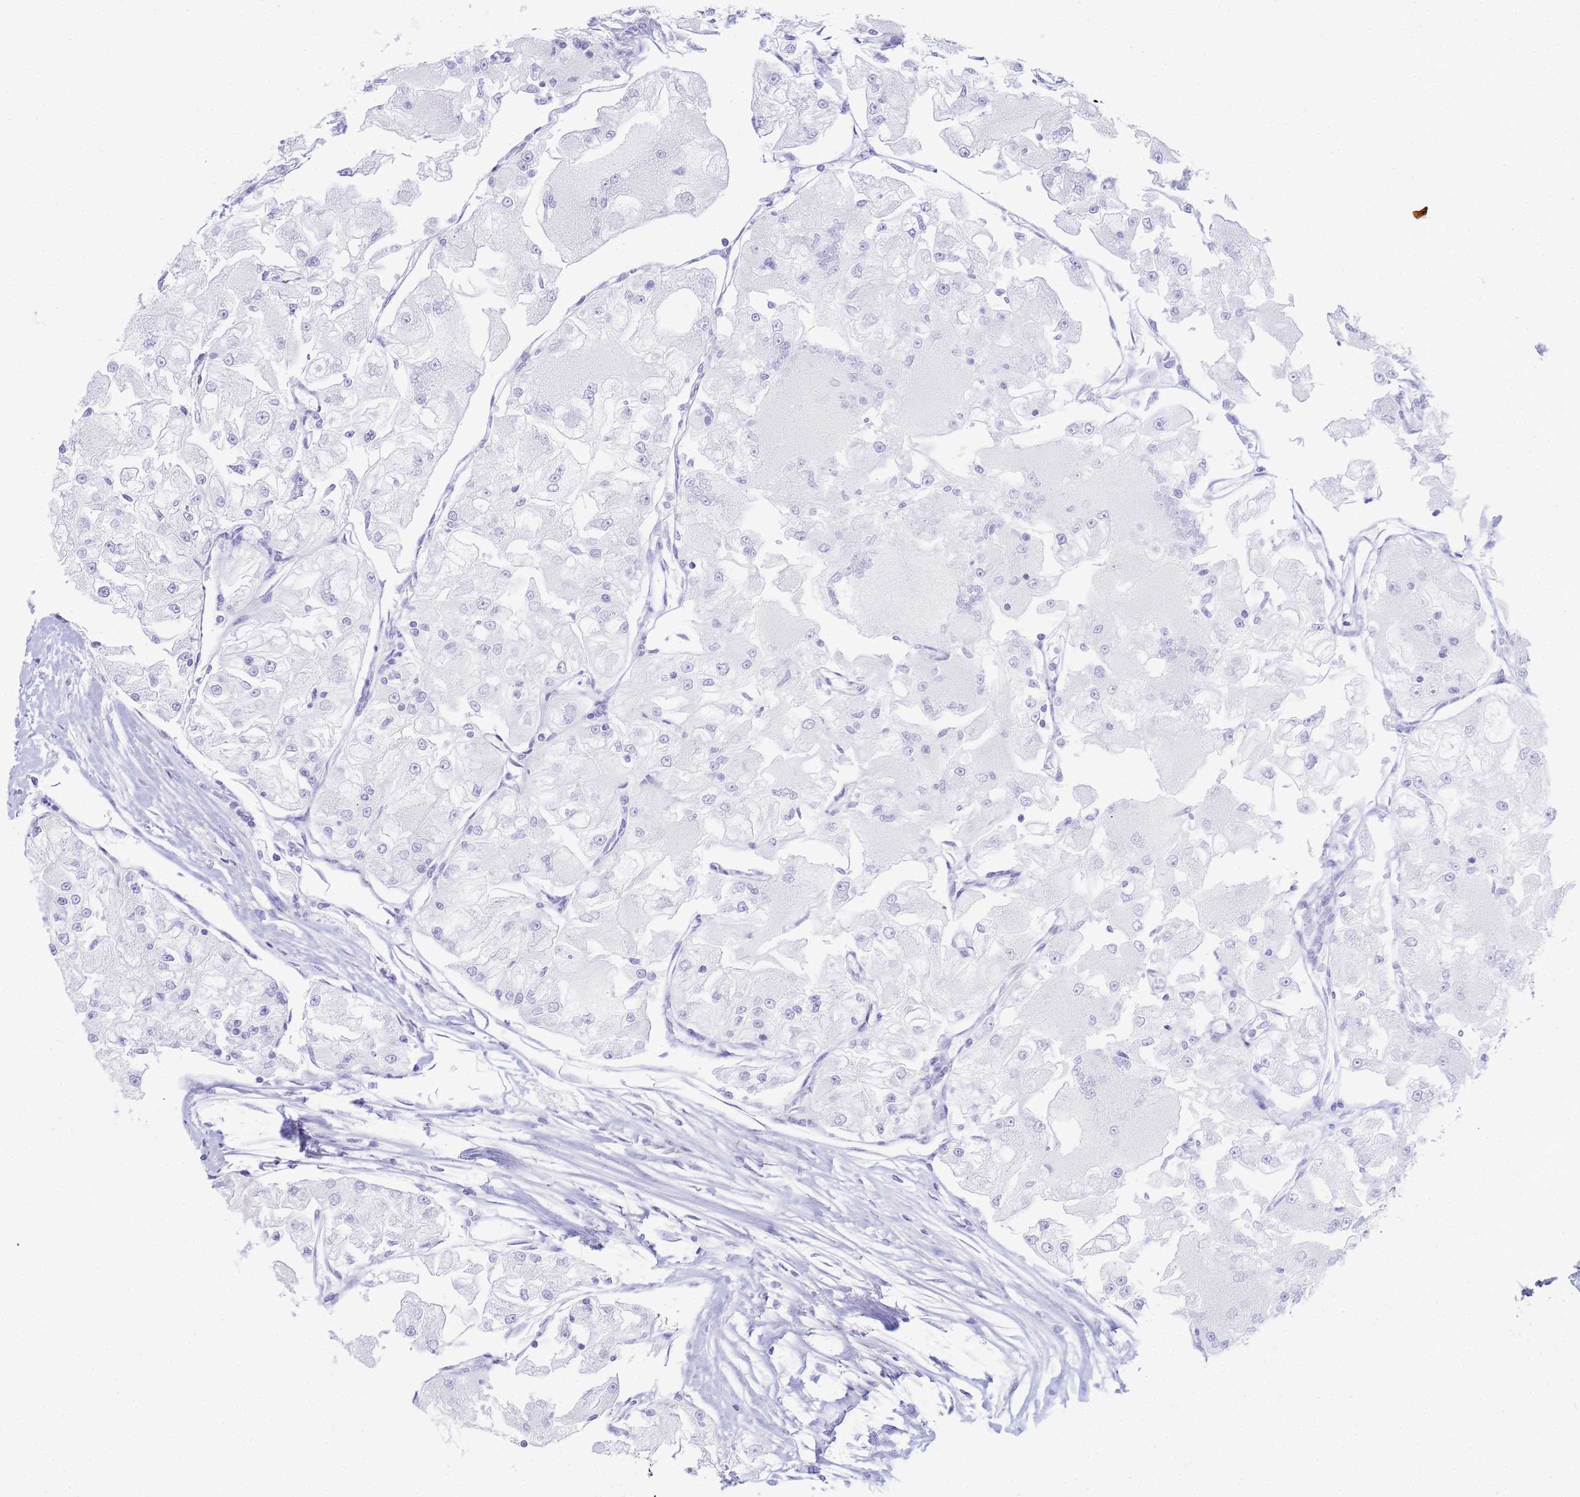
{"staining": {"intensity": "negative", "quantity": "none", "location": "none"}, "tissue": "renal cancer", "cell_type": "Tumor cells", "image_type": "cancer", "snomed": [{"axis": "morphology", "description": "Adenocarcinoma, NOS"}, {"axis": "topography", "description": "Kidney"}], "caption": "This image is of renal cancer stained with IHC to label a protein in brown with the nuclei are counter-stained blue. There is no positivity in tumor cells. The staining was performed using DAB (3,3'-diaminobenzidine) to visualize the protein expression in brown, while the nuclei were stained in blue with hematoxylin (Magnification: 20x).", "gene": "SNX20", "patient": {"sex": "female", "age": 72}}